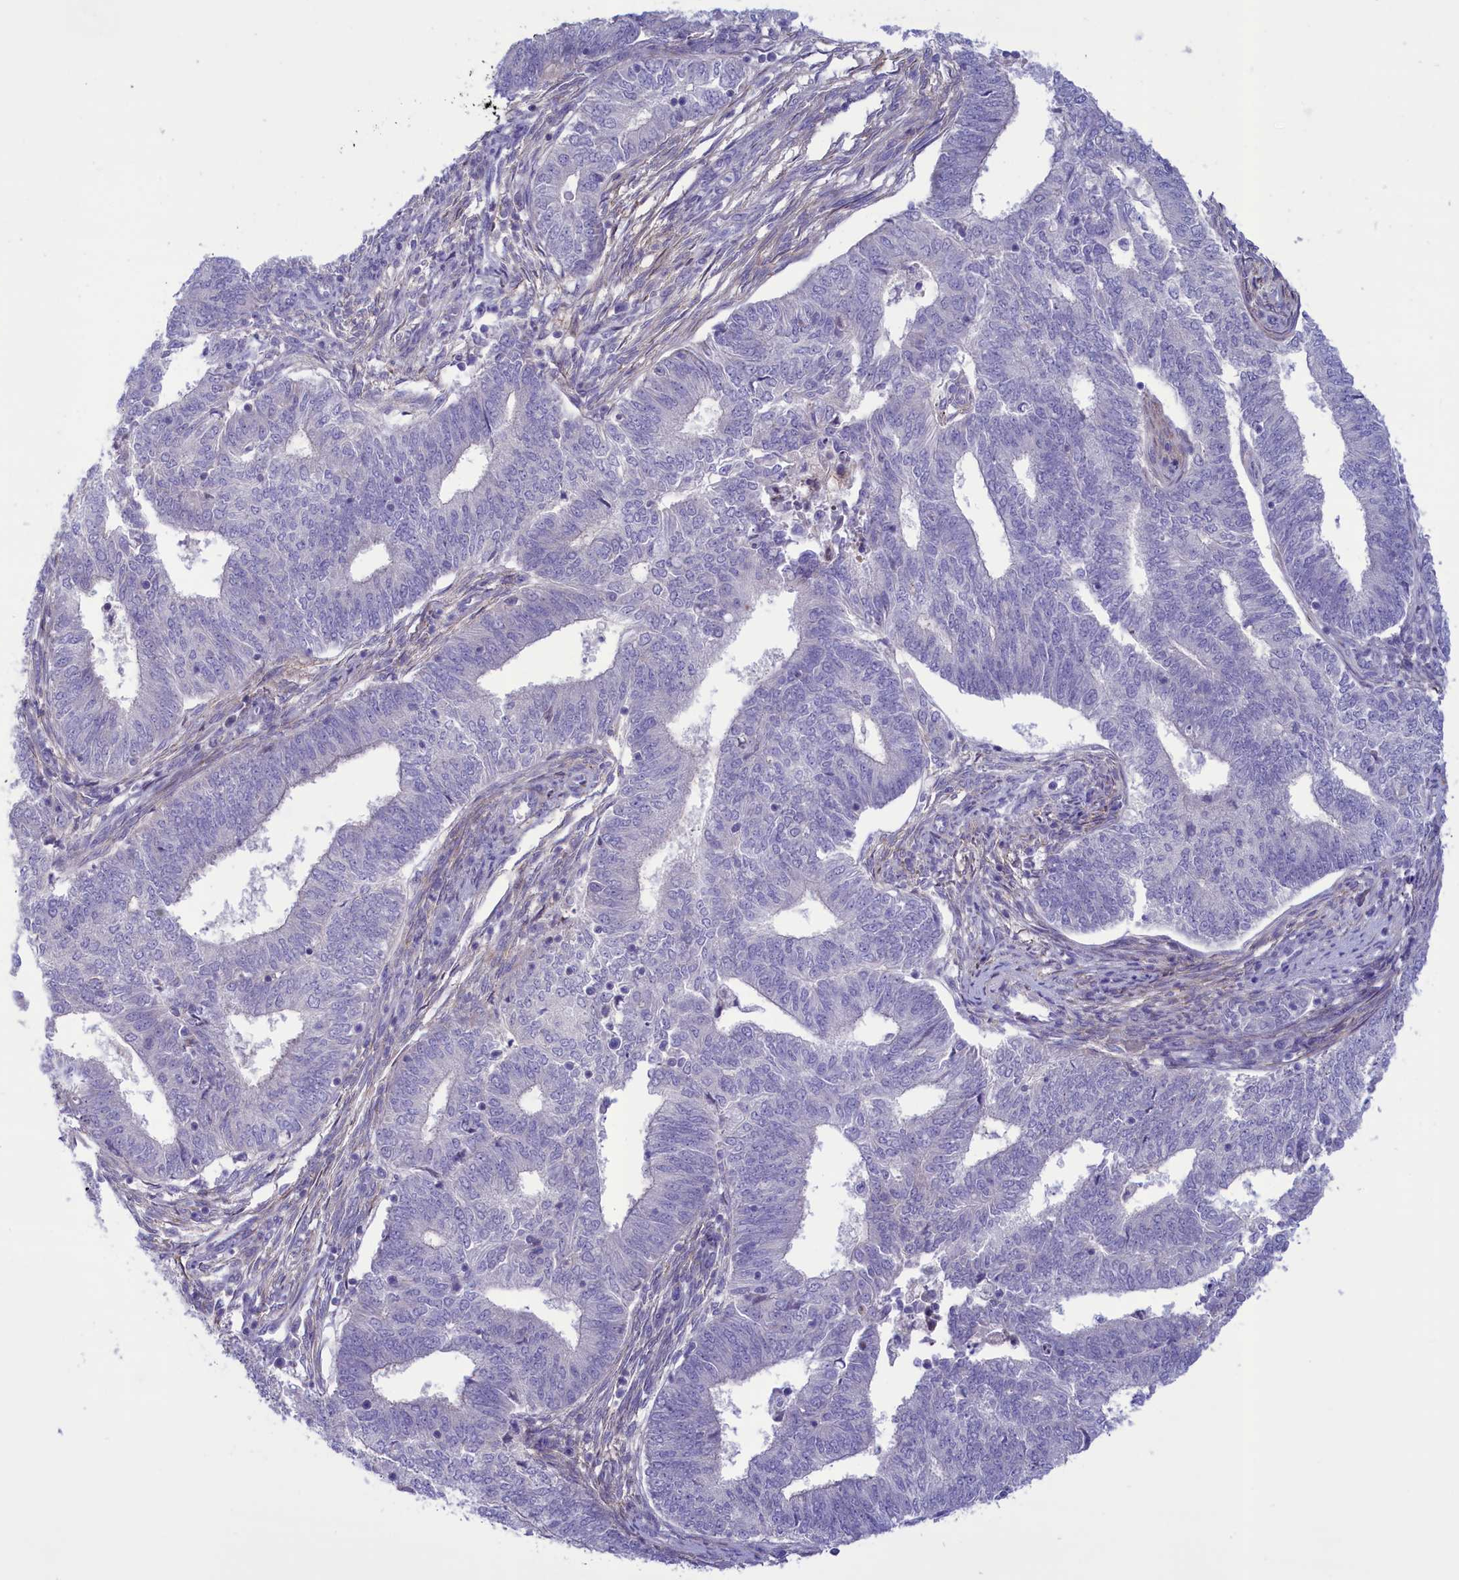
{"staining": {"intensity": "negative", "quantity": "none", "location": "none"}, "tissue": "endometrial cancer", "cell_type": "Tumor cells", "image_type": "cancer", "snomed": [{"axis": "morphology", "description": "Adenocarcinoma, NOS"}, {"axis": "topography", "description": "Endometrium"}], "caption": "Tumor cells show no significant protein expression in endometrial adenocarcinoma.", "gene": "CORO2A", "patient": {"sex": "female", "age": 62}}